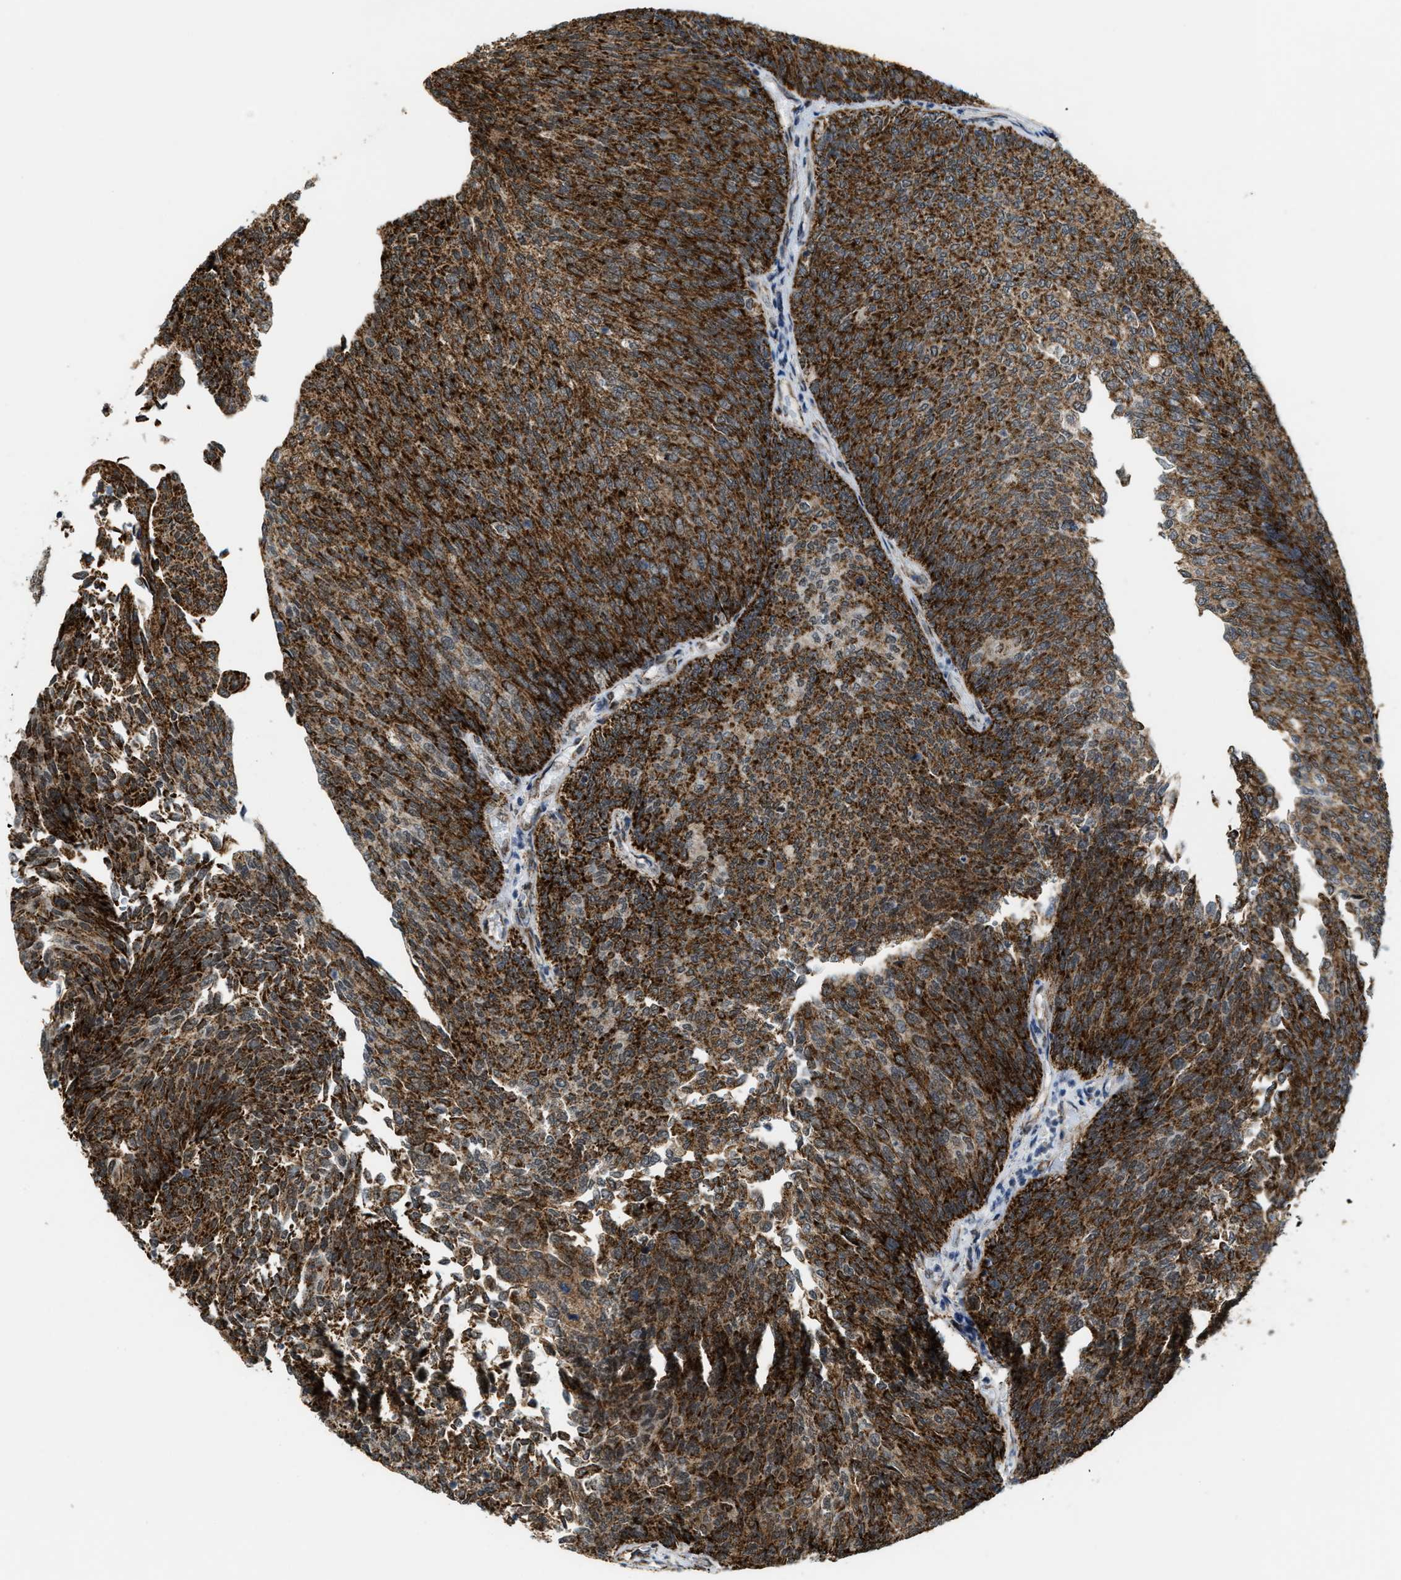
{"staining": {"intensity": "strong", "quantity": ">75%", "location": "cytoplasmic/membranous"}, "tissue": "urothelial cancer", "cell_type": "Tumor cells", "image_type": "cancer", "snomed": [{"axis": "morphology", "description": "Urothelial carcinoma, Low grade"}, {"axis": "topography", "description": "Urinary bladder"}], "caption": "Urothelial carcinoma (low-grade) was stained to show a protein in brown. There is high levels of strong cytoplasmic/membranous positivity in about >75% of tumor cells. (DAB IHC with brightfield microscopy, high magnification).", "gene": "HIBADH", "patient": {"sex": "female", "age": 79}}